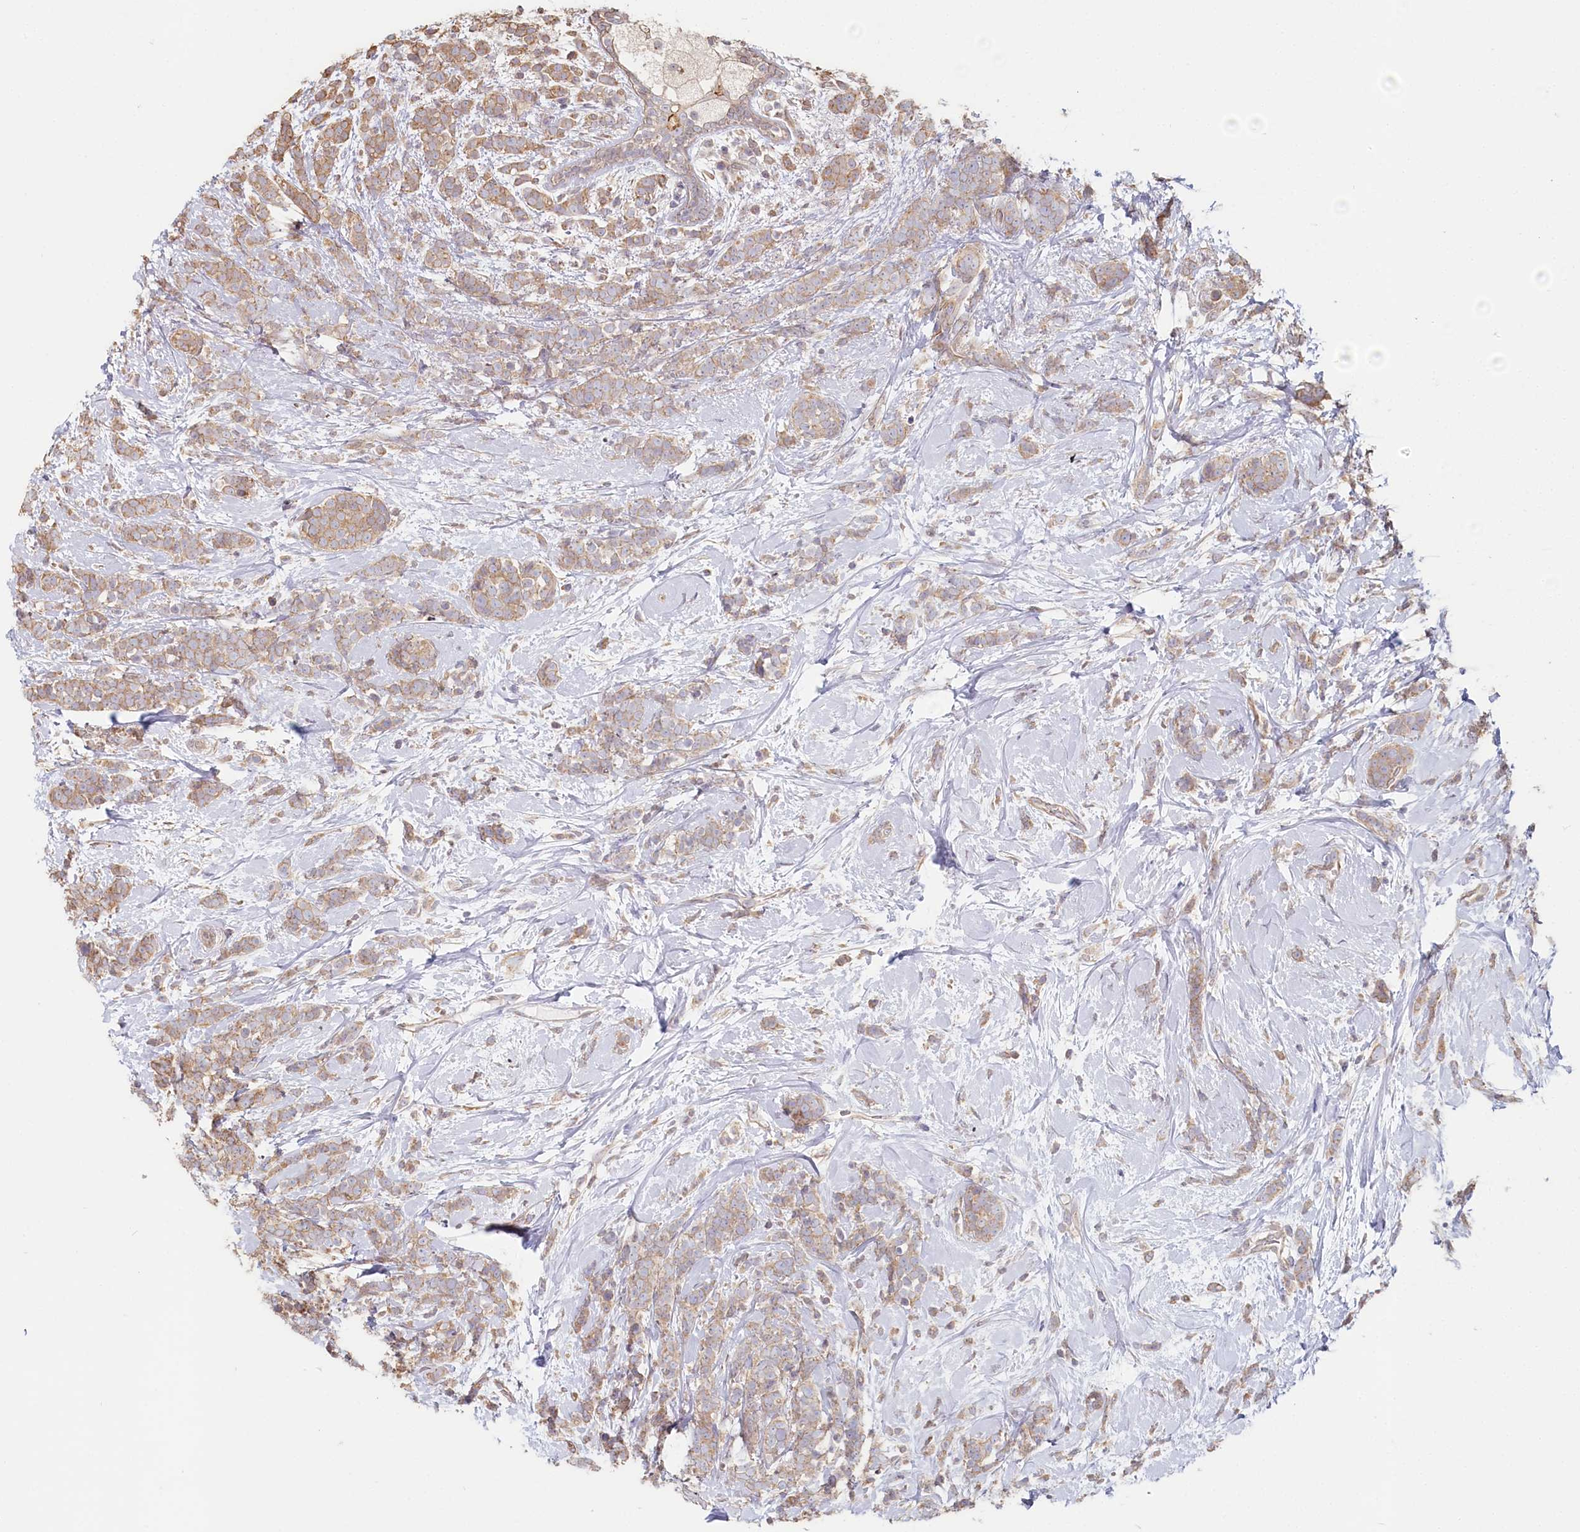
{"staining": {"intensity": "moderate", "quantity": "<25%", "location": "cytoplasmic/membranous"}, "tissue": "breast cancer", "cell_type": "Tumor cells", "image_type": "cancer", "snomed": [{"axis": "morphology", "description": "Lobular carcinoma"}, {"axis": "topography", "description": "Breast"}], "caption": "Immunohistochemistry (IHC) staining of breast cancer (lobular carcinoma), which displays low levels of moderate cytoplasmic/membranous expression in about <25% of tumor cells indicating moderate cytoplasmic/membranous protein staining. The staining was performed using DAB (brown) for protein detection and nuclei were counterstained in hematoxylin (blue).", "gene": "TCHP", "patient": {"sex": "female", "age": 58}}